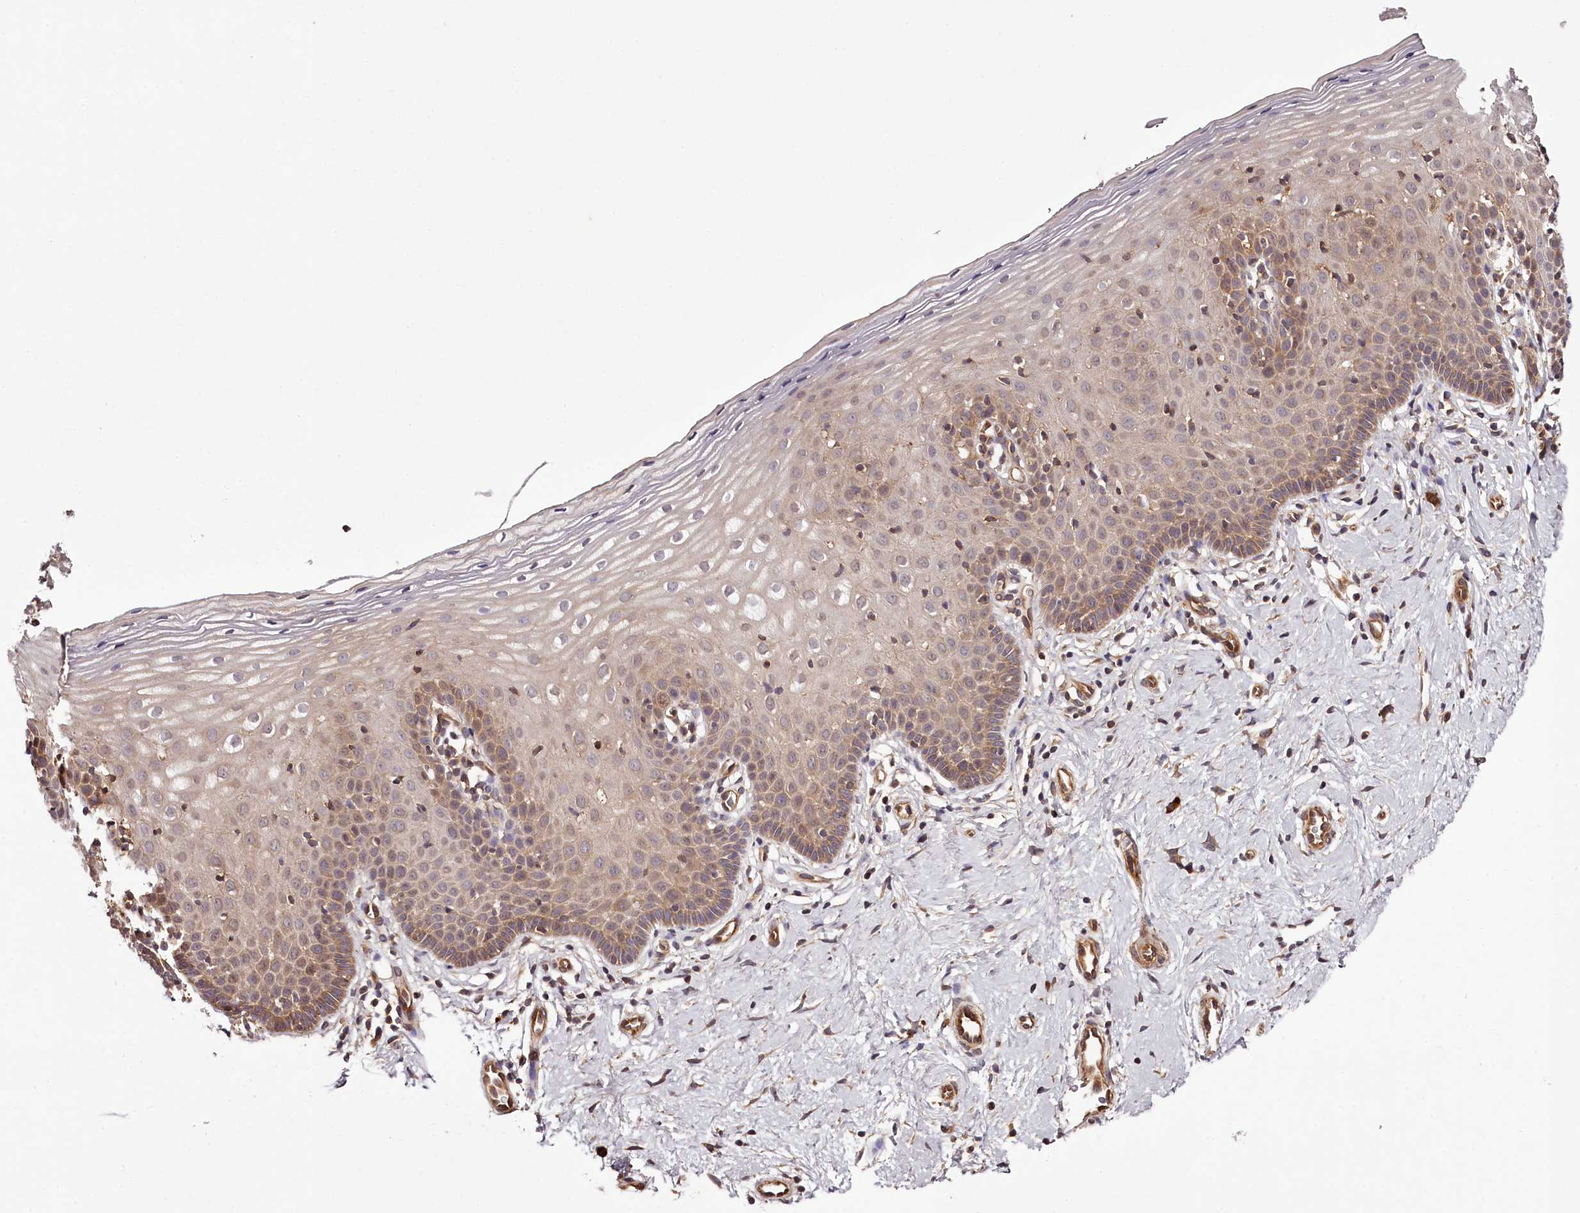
{"staining": {"intensity": "moderate", "quantity": ">75%", "location": "cytoplasmic/membranous"}, "tissue": "cervix", "cell_type": "Glandular cells", "image_type": "normal", "snomed": [{"axis": "morphology", "description": "Normal tissue, NOS"}, {"axis": "topography", "description": "Cervix"}], "caption": "Protein expression analysis of normal human cervix reveals moderate cytoplasmic/membranous expression in about >75% of glandular cells. (brown staining indicates protein expression, while blue staining denotes nuclei).", "gene": "TARS1", "patient": {"sex": "female", "age": 36}}